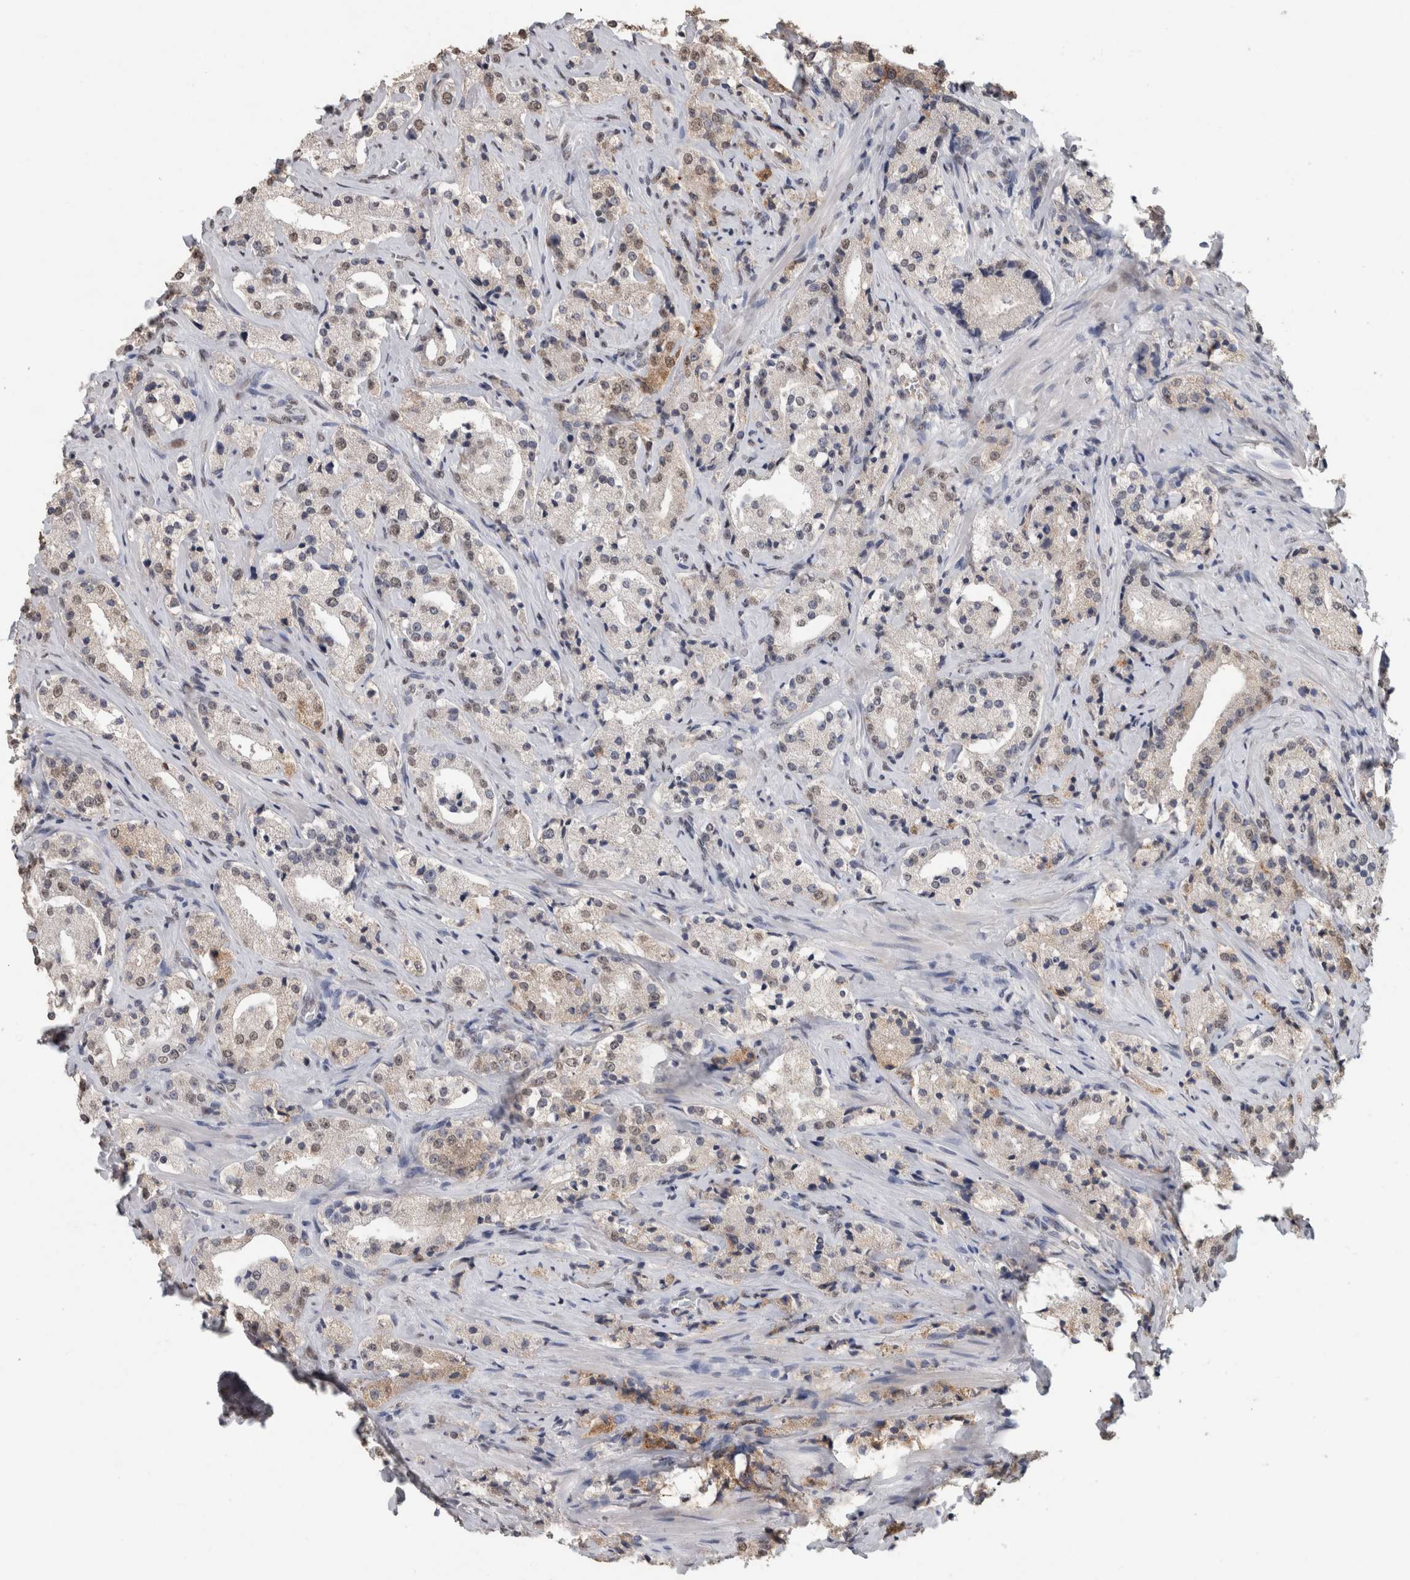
{"staining": {"intensity": "weak", "quantity": "25%-75%", "location": "cytoplasmic/membranous,nuclear"}, "tissue": "prostate cancer", "cell_type": "Tumor cells", "image_type": "cancer", "snomed": [{"axis": "morphology", "description": "Adenocarcinoma, High grade"}, {"axis": "topography", "description": "Prostate"}], "caption": "Immunohistochemical staining of human prostate cancer (adenocarcinoma (high-grade)) reveals weak cytoplasmic/membranous and nuclear protein positivity in about 25%-75% of tumor cells. (DAB IHC, brown staining for protein, blue staining for nuclei).", "gene": "LTBP1", "patient": {"sex": "male", "age": 63}}